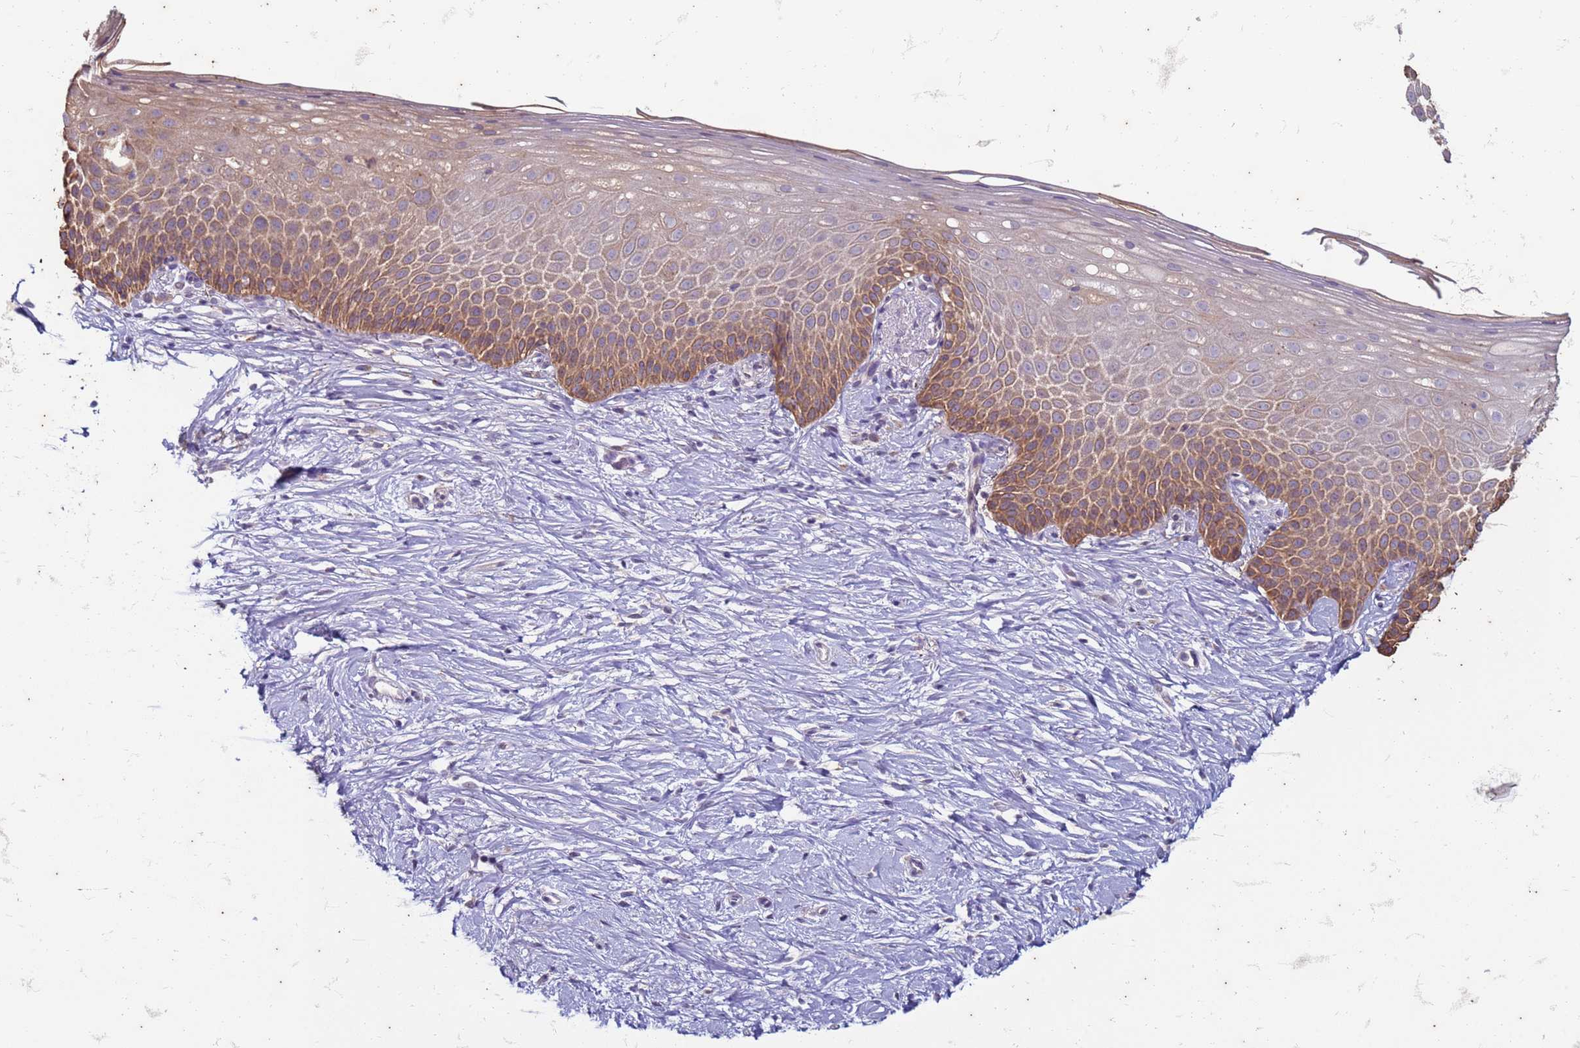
{"staining": {"intensity": "moderate", "quantity": "<25%", "location": "cytoplasmic/membranous"}, "tissue": "cervix", "cell_type": "Glandular cells", "image_type": "normal", "snomed": [{"axis": "morphology", "description": "Normal tissue, NOS"}, {"axis": "topography", "description": "Cervix"}], "caption": "Glandular cells display low levels of moderate cytoplasmic/membranous positivity in about <25% of cells in unremarkable human cervix.", "gene": "SUCO", "patient": {"sex": "female", "age": 57}}